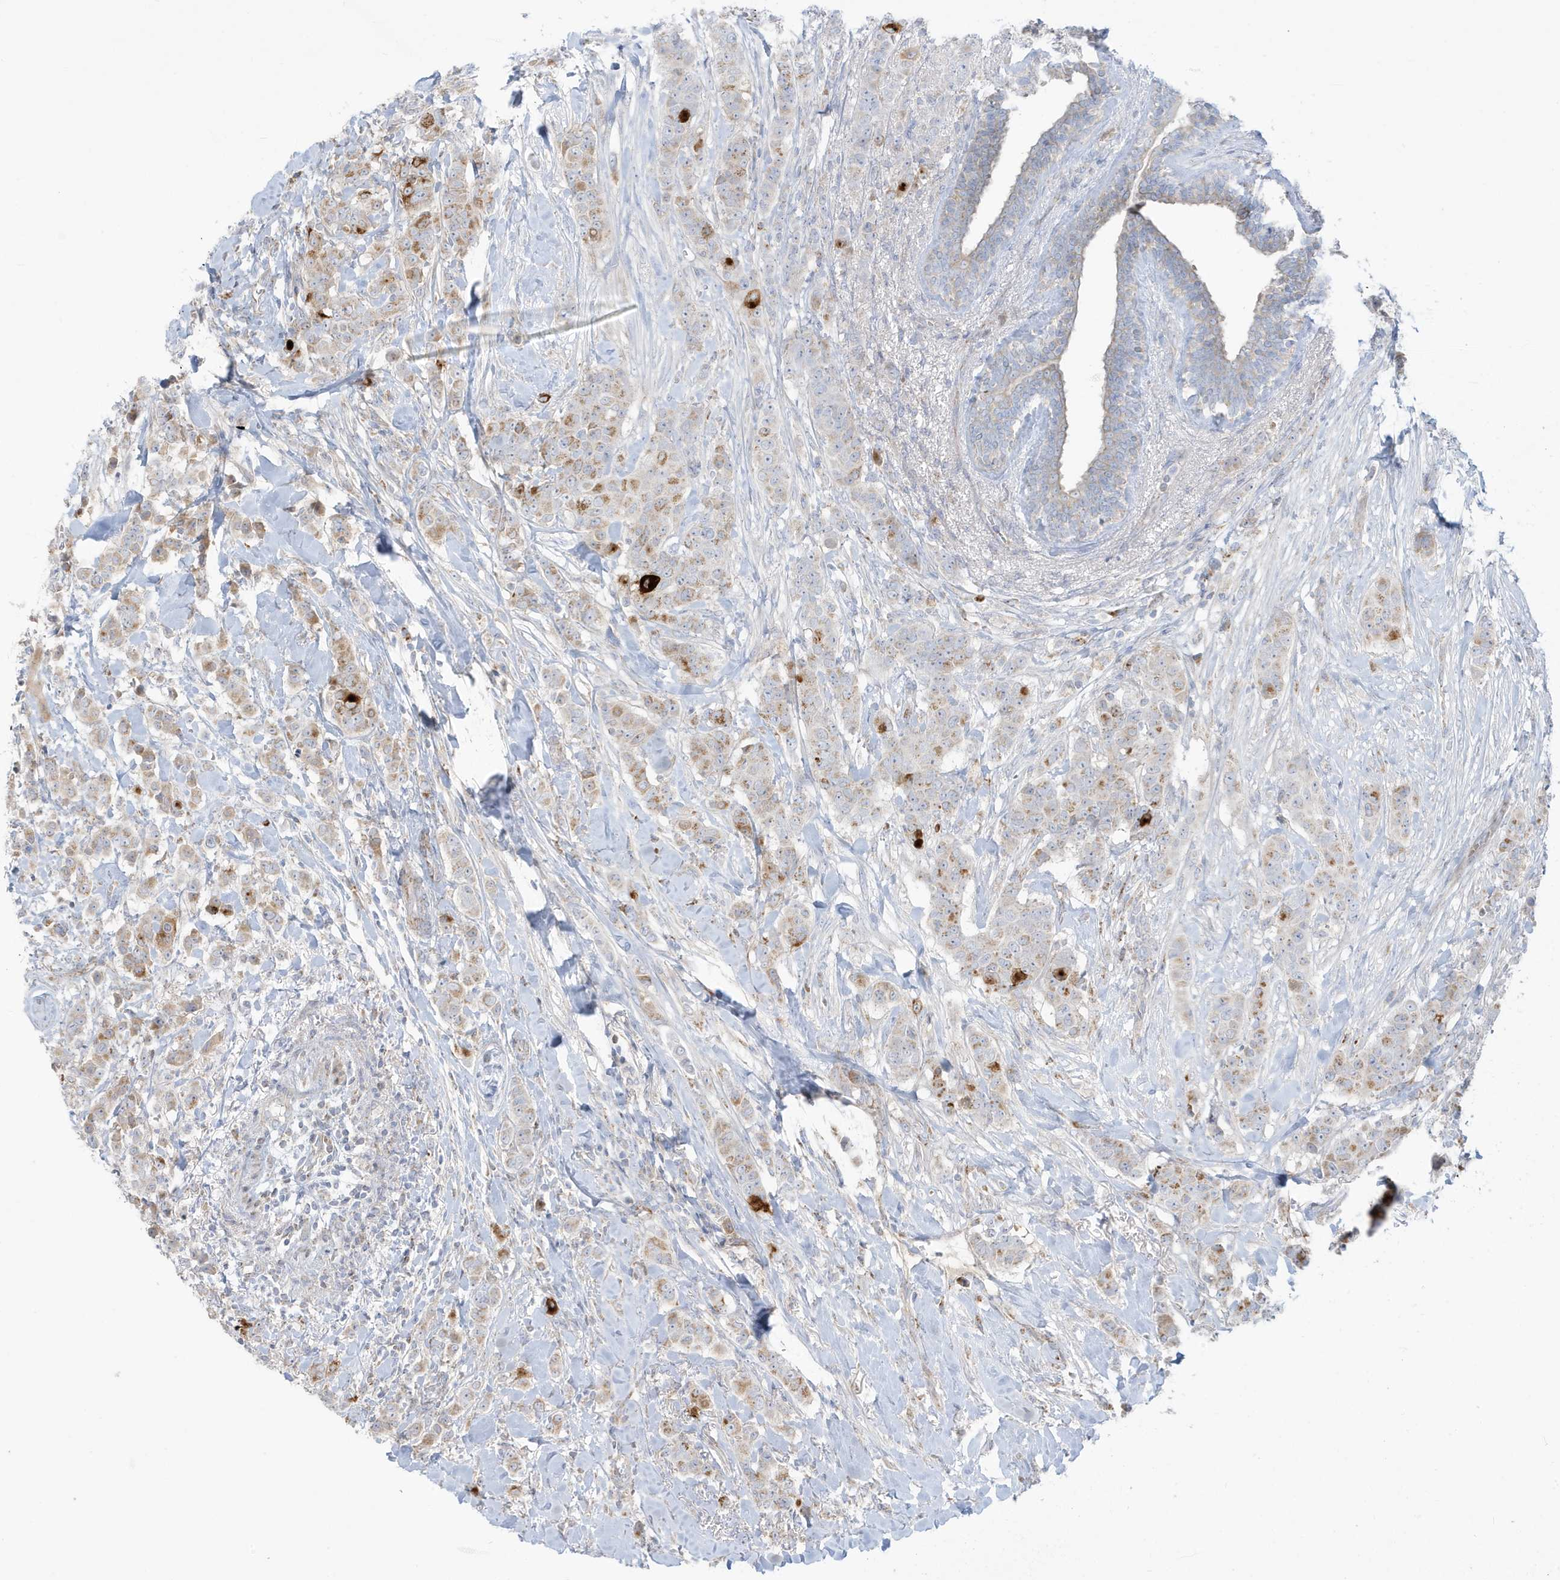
{"staining": {"intensity": "moderate", "quantity": "<25%", "location": "cytoplasmic/membranous"}, "tissue": "breast cancer", "cell_type": "Tumor cells", "image_type": "cancer", "snomed": [{"axis": "morphology", "description": "Duct carcinoma"}, {"axis": "topography", "description": "Breast"}], "caption": "Immunohistochemistry (IHC) (DAB (3,3'-diaminobenzidine)) staining of human breast cancer reveals moderate cytoplasmic/membranous protein staining in about <25% of tumor cells.", "gene": "IFT57", "patient": {"sex": "female", "age": 40}}